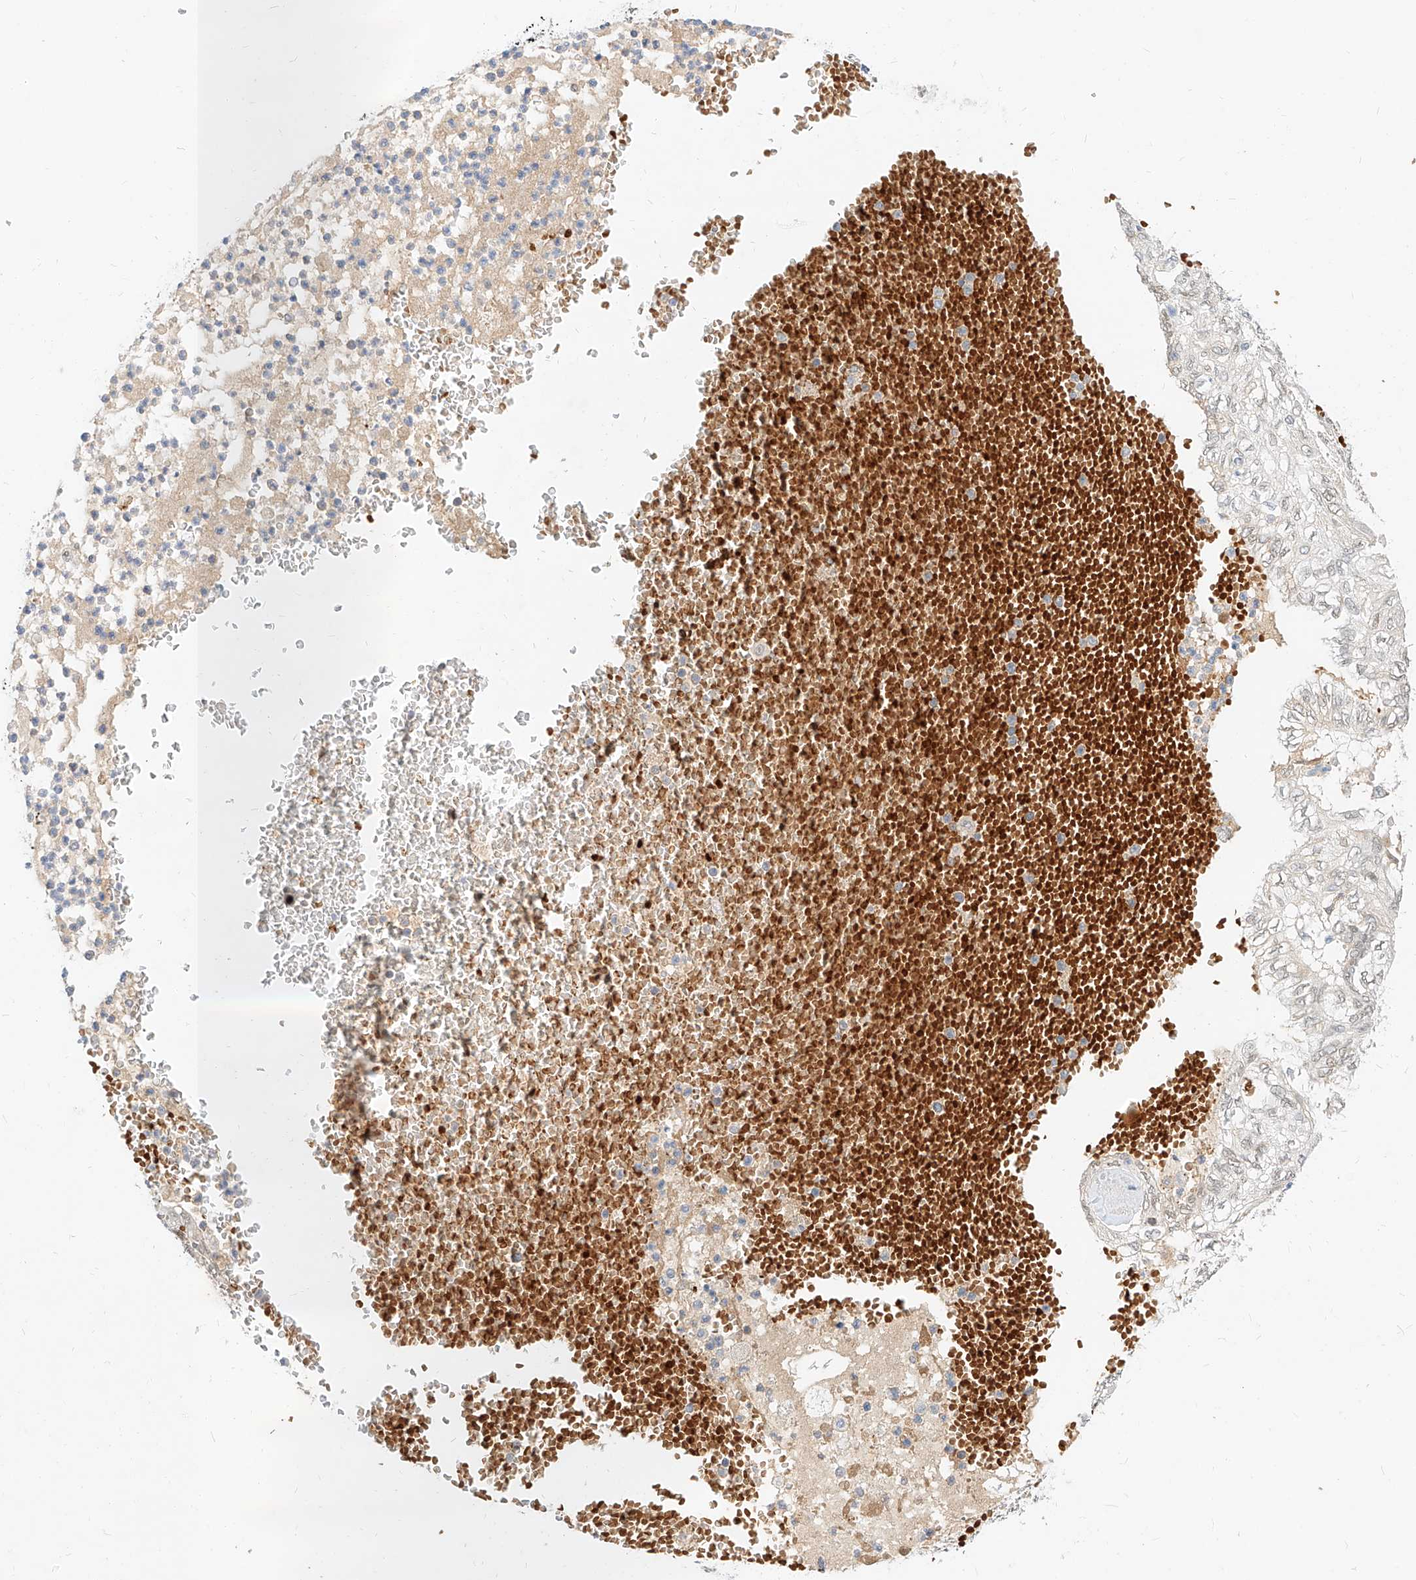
{"staining": {"intensity": "negative", "quantity": "none", "location": "none"}, "tissue": "lung cancer", "cell_type": "Tumor cells", "image_type": "cancer", "snomed": [{"axis": "morphology", "description": "Adenocarcinoma, NOS"}, {"axis": "topography", "description": "Lung"}], "caption": "DAB immunohistochemical staining of human lung cancer demonstrates no significant positivity in tumor cells.", "gene": "CBX8", "patient": {"sex": "female", "age": 70}}